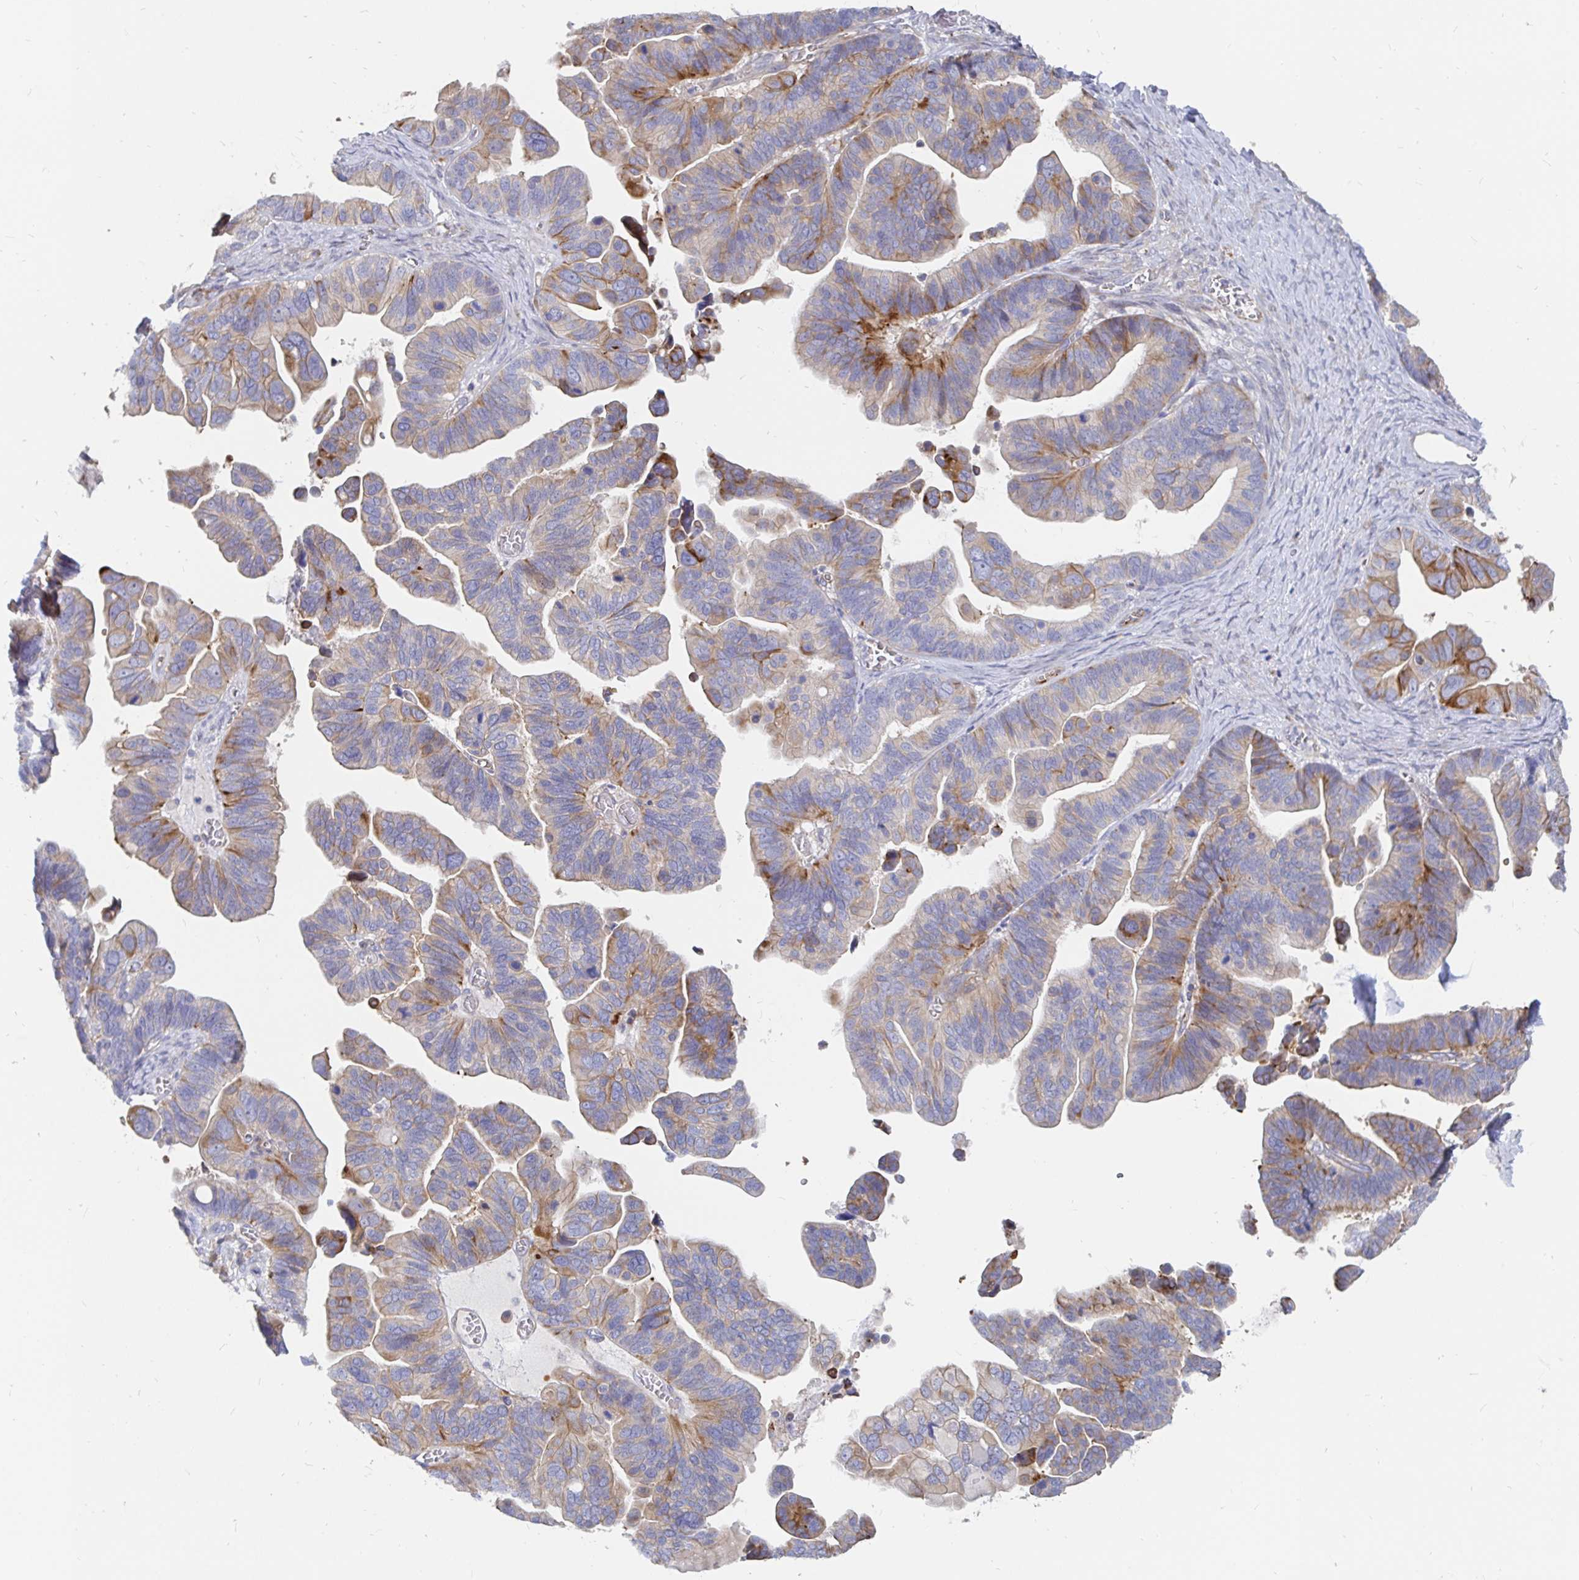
{"staining": {"intensity": "moderate", "quantity": "<25%", "location": "cytoplasmic/membranous"}, "tissue": "ovarian cancer", "cell_type": "Tumor cells", "image_type": "cancer", "snomed": [{"axis": "morphology", "description": "Cystadenocarcinoma, serous, NOS"}, {"axis": "topography", "description": "Ovary"}], "caption": "Ovarian cancer was stained to show a protein in brown. There is low levels of moderate cytoplasmic/membranous positivity in approximately <25% of tumor cells.", "gene": "KCTD19", "patient": {"sex": "female", "age": 56}}